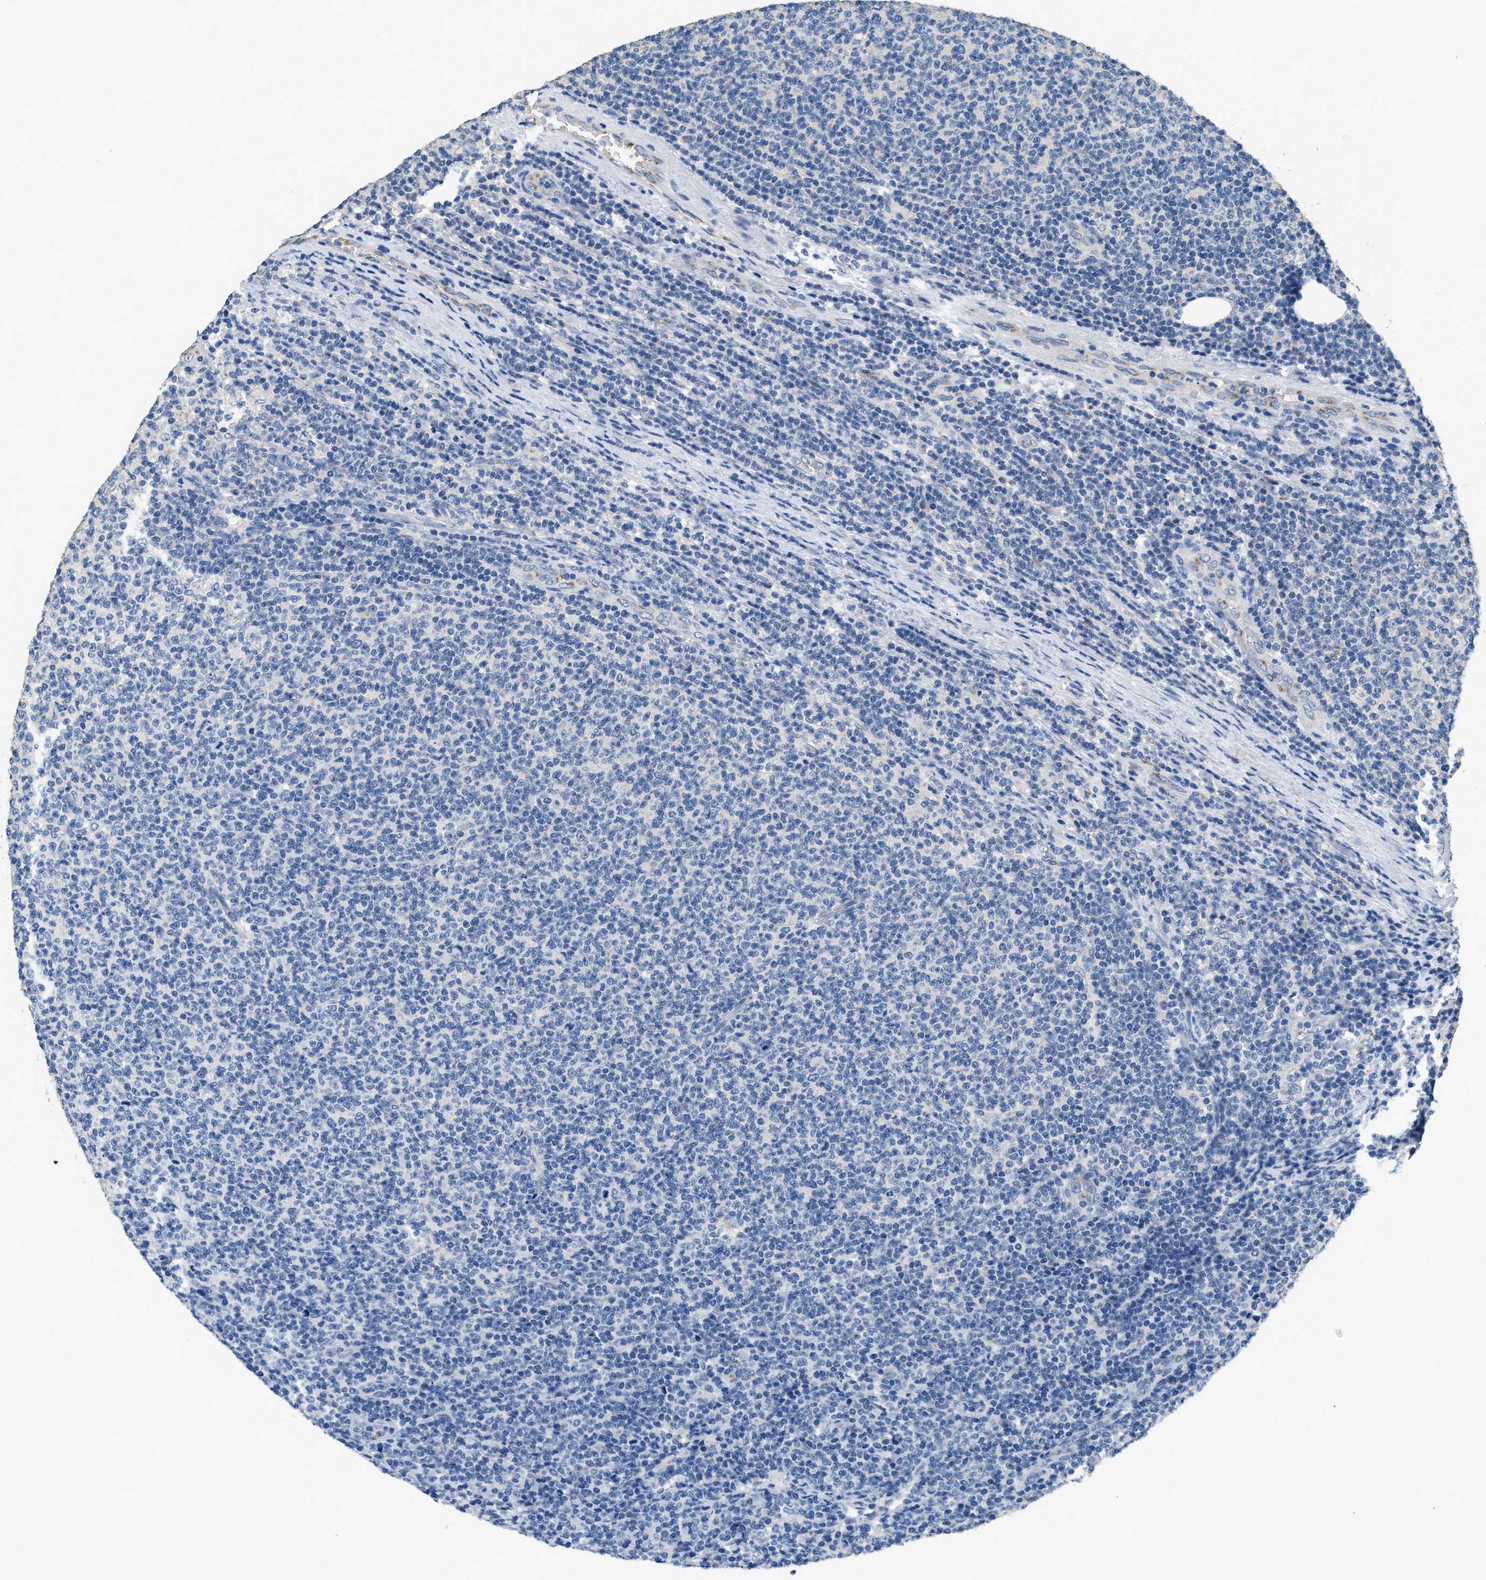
{"staining": {"intensity": "negative", "quantity": "none", "location": "none"}, "tissue": "lymphoma", "cell_type": "Tumor cells", "image_type": "cancer", "snomed": [{"axis": "morphology", "description": "Malignant lymphoma, non-Hodgkin's type, Low grade"}, {"axis": "topography", "description": "Lymph node"}], "caption": "The micrograph exhibits no significant staining in tumor cells of lymphoma.", "gene": "GOLM1", "patient": {"sex": "male", "age": 66}}